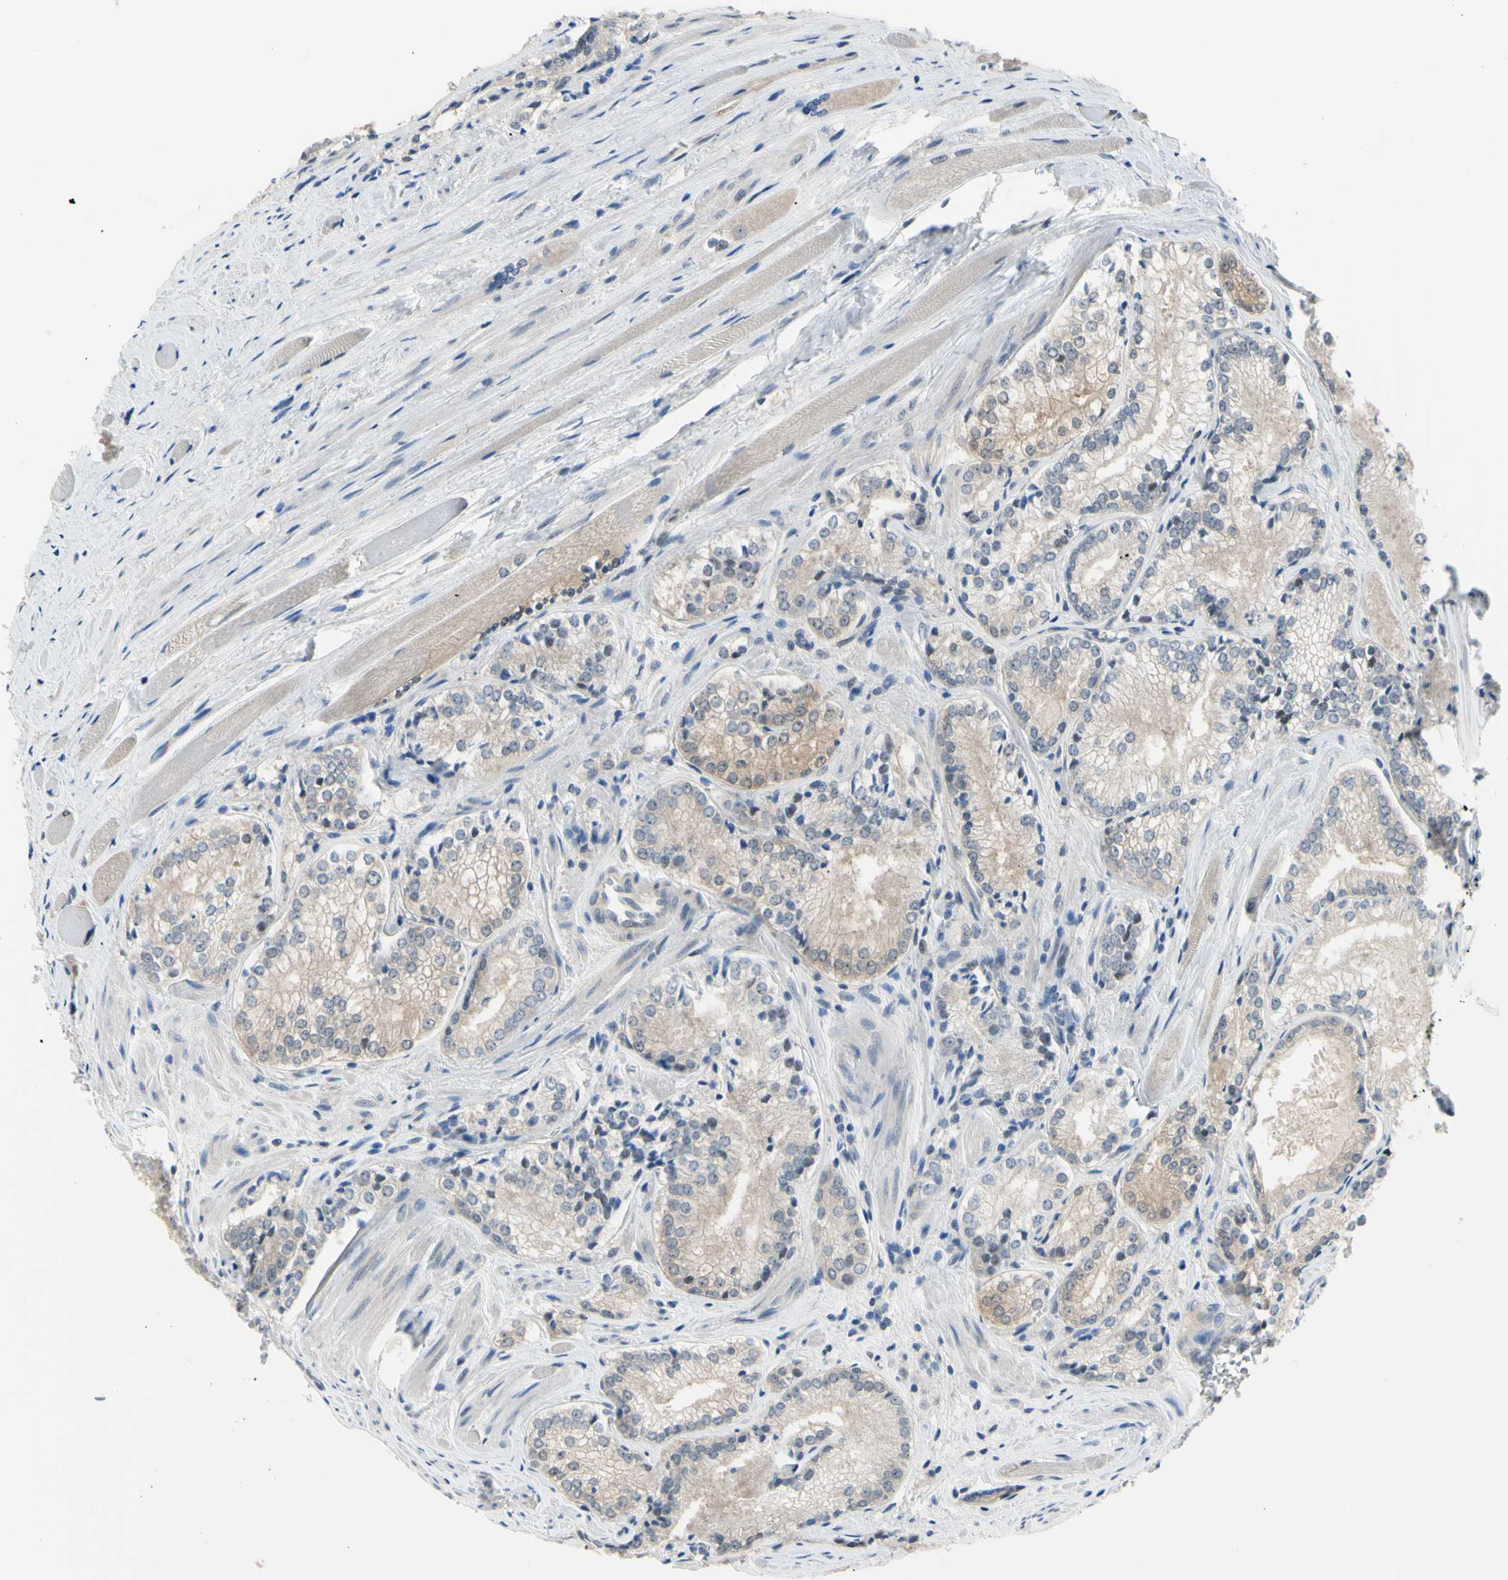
{"staining": {"intensity": "weak", "quantity": ">75%", "location": "cytoplasmic/membranous"}, "tissue": "prostate cancer", "cell_type": "Tumor cells", "image_type": "cancer", "snomed": [{"axis": "morphology", "description": "Adenocarcinoma, Low grade"}, {"axis": "topography", "description": "Prostate"}], "caption": "Prostate cancer (adenocarcinoma (low-grade)) was stained to show a protein in brown. There is low levels of weak cytoplasmic/membranous positivity in approximately >75% of tumor cells.", "gene": "HSPA4", "patient": {"sex": "male", "age": 60}}